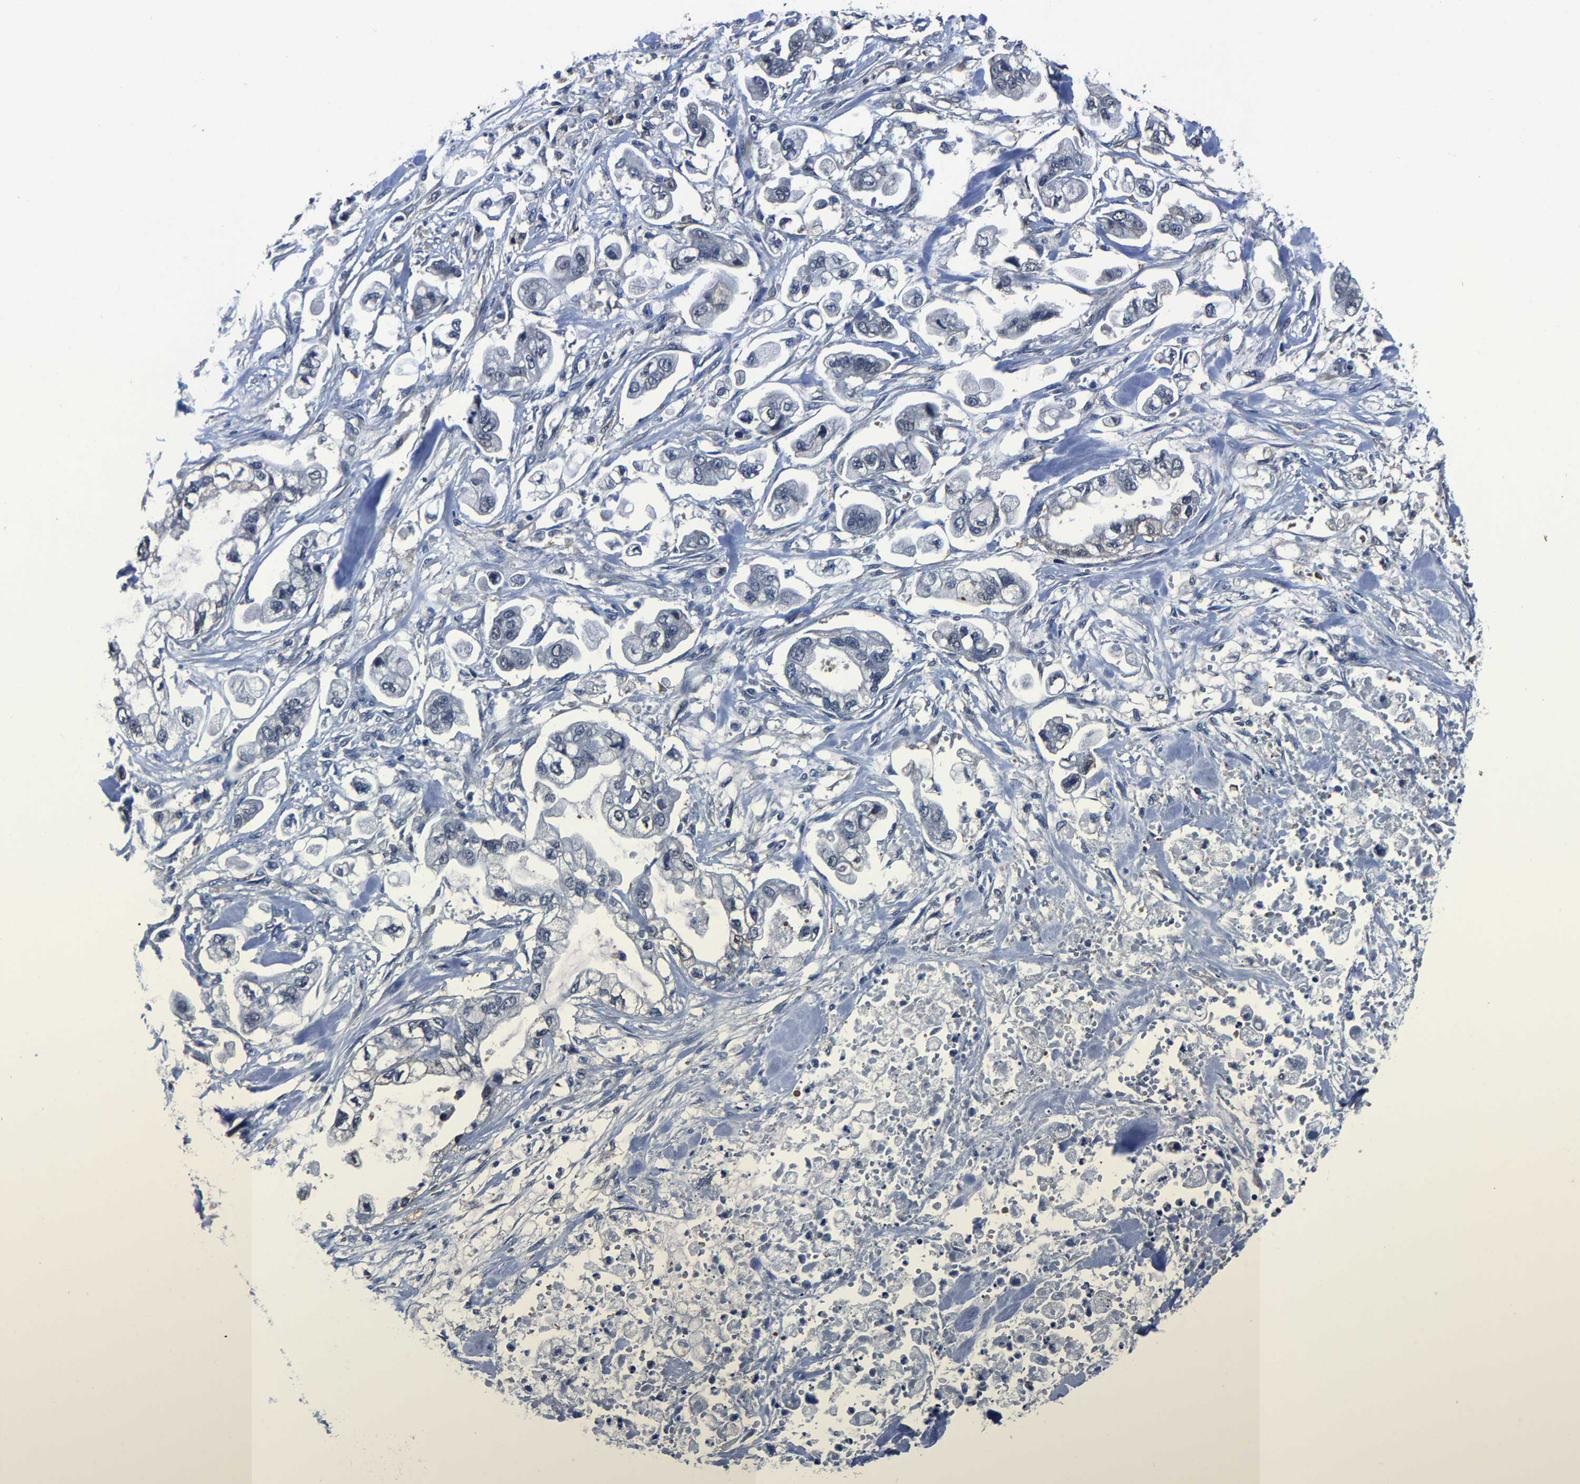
{"staining": {"intensity": "negative", "quantity": "none", "location": "none"}, "tissue": "stomach cancer", "cell_type": "Tumor cells", "image_type": "cancer", "snomed": [{"axis": "morphology", "description": "Normal tissue, NOS"}, {"axis": "morphology", "description": "Adenocarcinoma, NOS"}, {"axis": "topography", "description": "Stomach"}], "caption": "An immunohistochemistry photomicrograph of stomach cancer (adenocarcinoma) is shown. There is no staining in tumor cells of stomach cancer (adenocarcinoma).", "gene": "STRBP", "patient": {"sex": "male", "age": 62}}